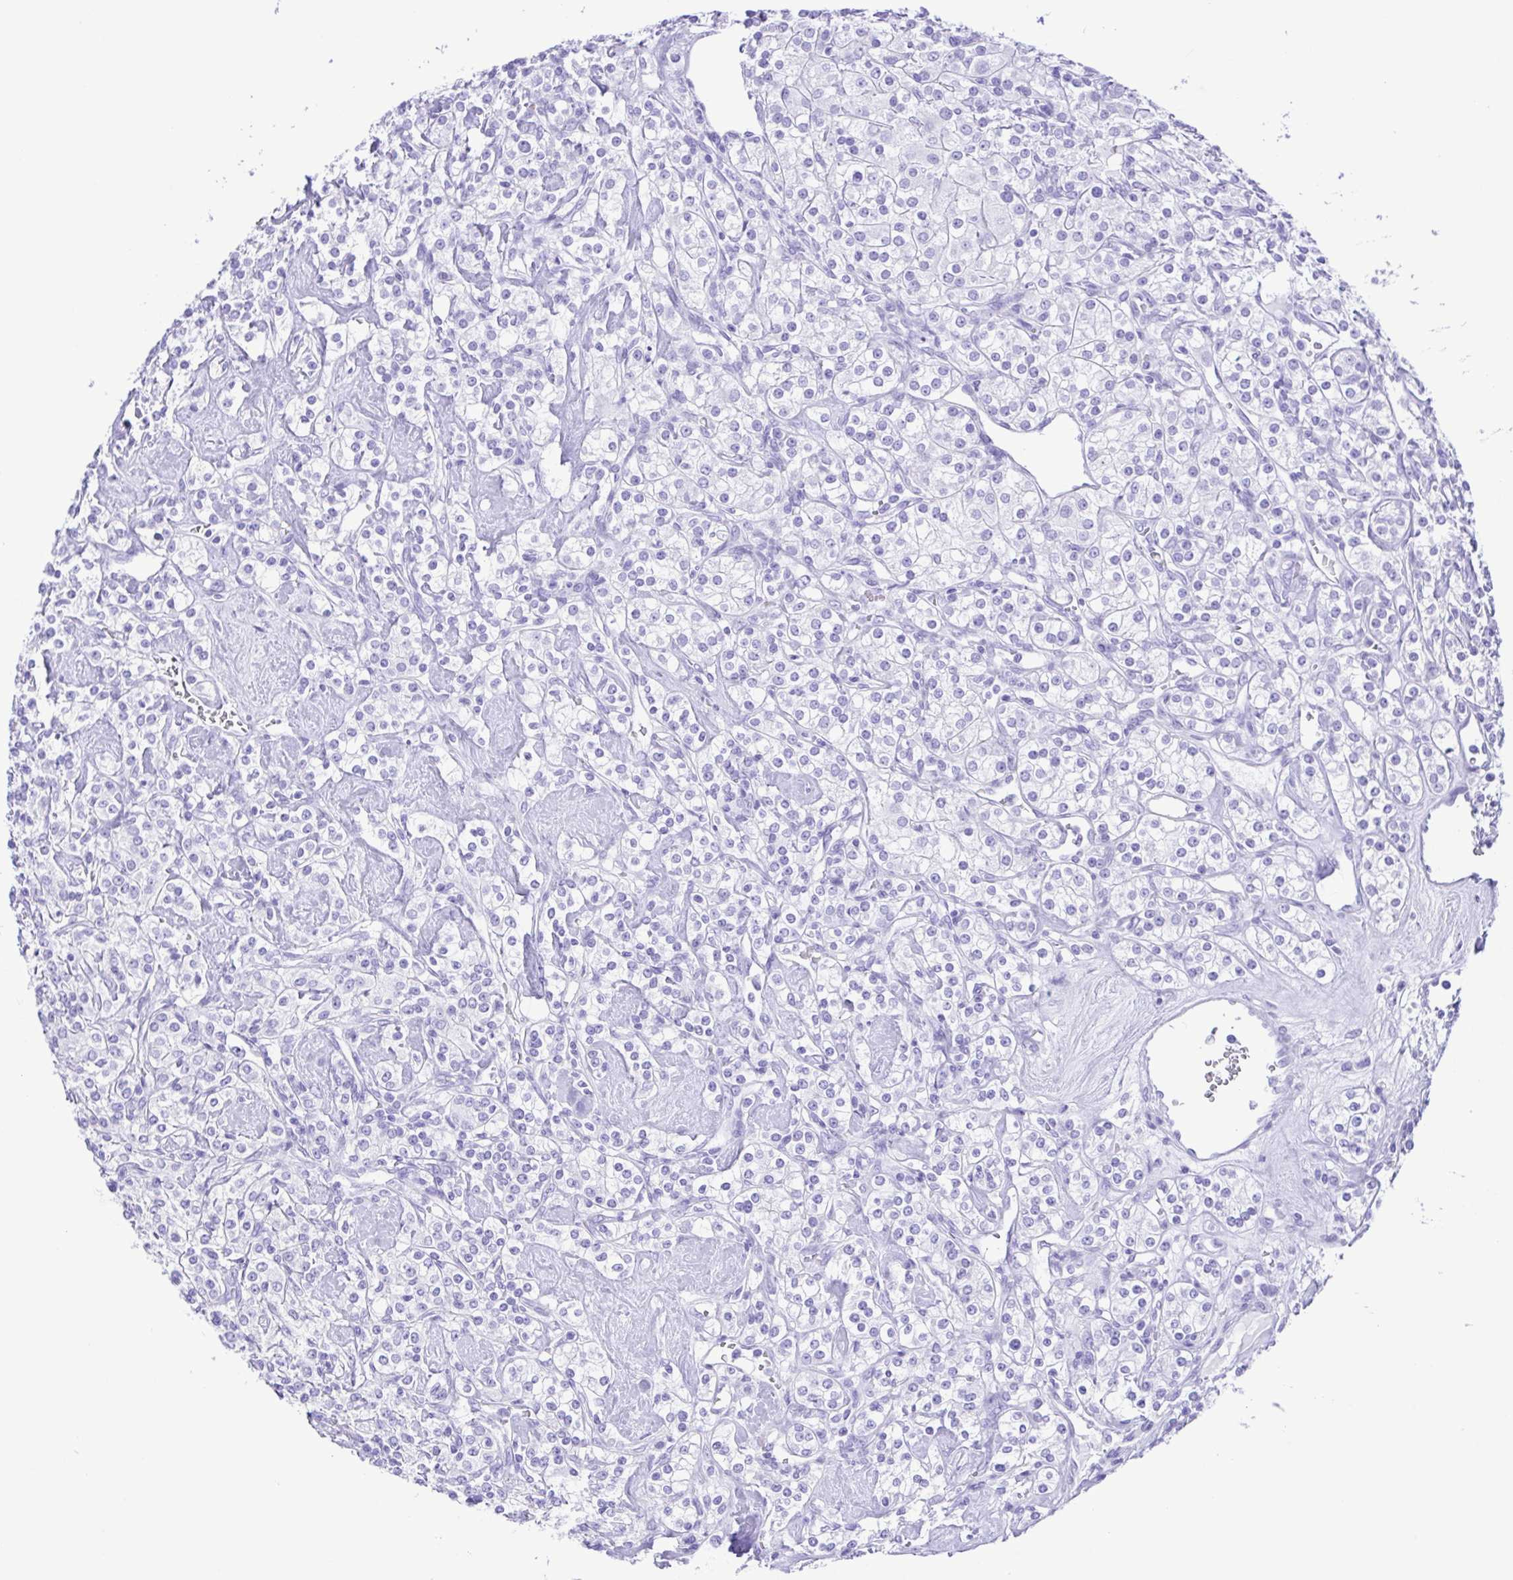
{"staining": {"intensity": "negative", "quantity": "none", "location": "none"}, "tissue": "renal cancer", "cell_type": "Tumor cells", "image_type": "cancer", "snomed": [{"axis": "morphology", "description": "Adenocarcinoma, NOS"}, {"axis": "topography", "description": "Kidney"}], "caption": "Immunohistochemical staining of human renal adenocarcinoma shows no significant positivity in tumor cells.", "gene": "ERP27", "patient": {"sex": "male", "age": 77}}